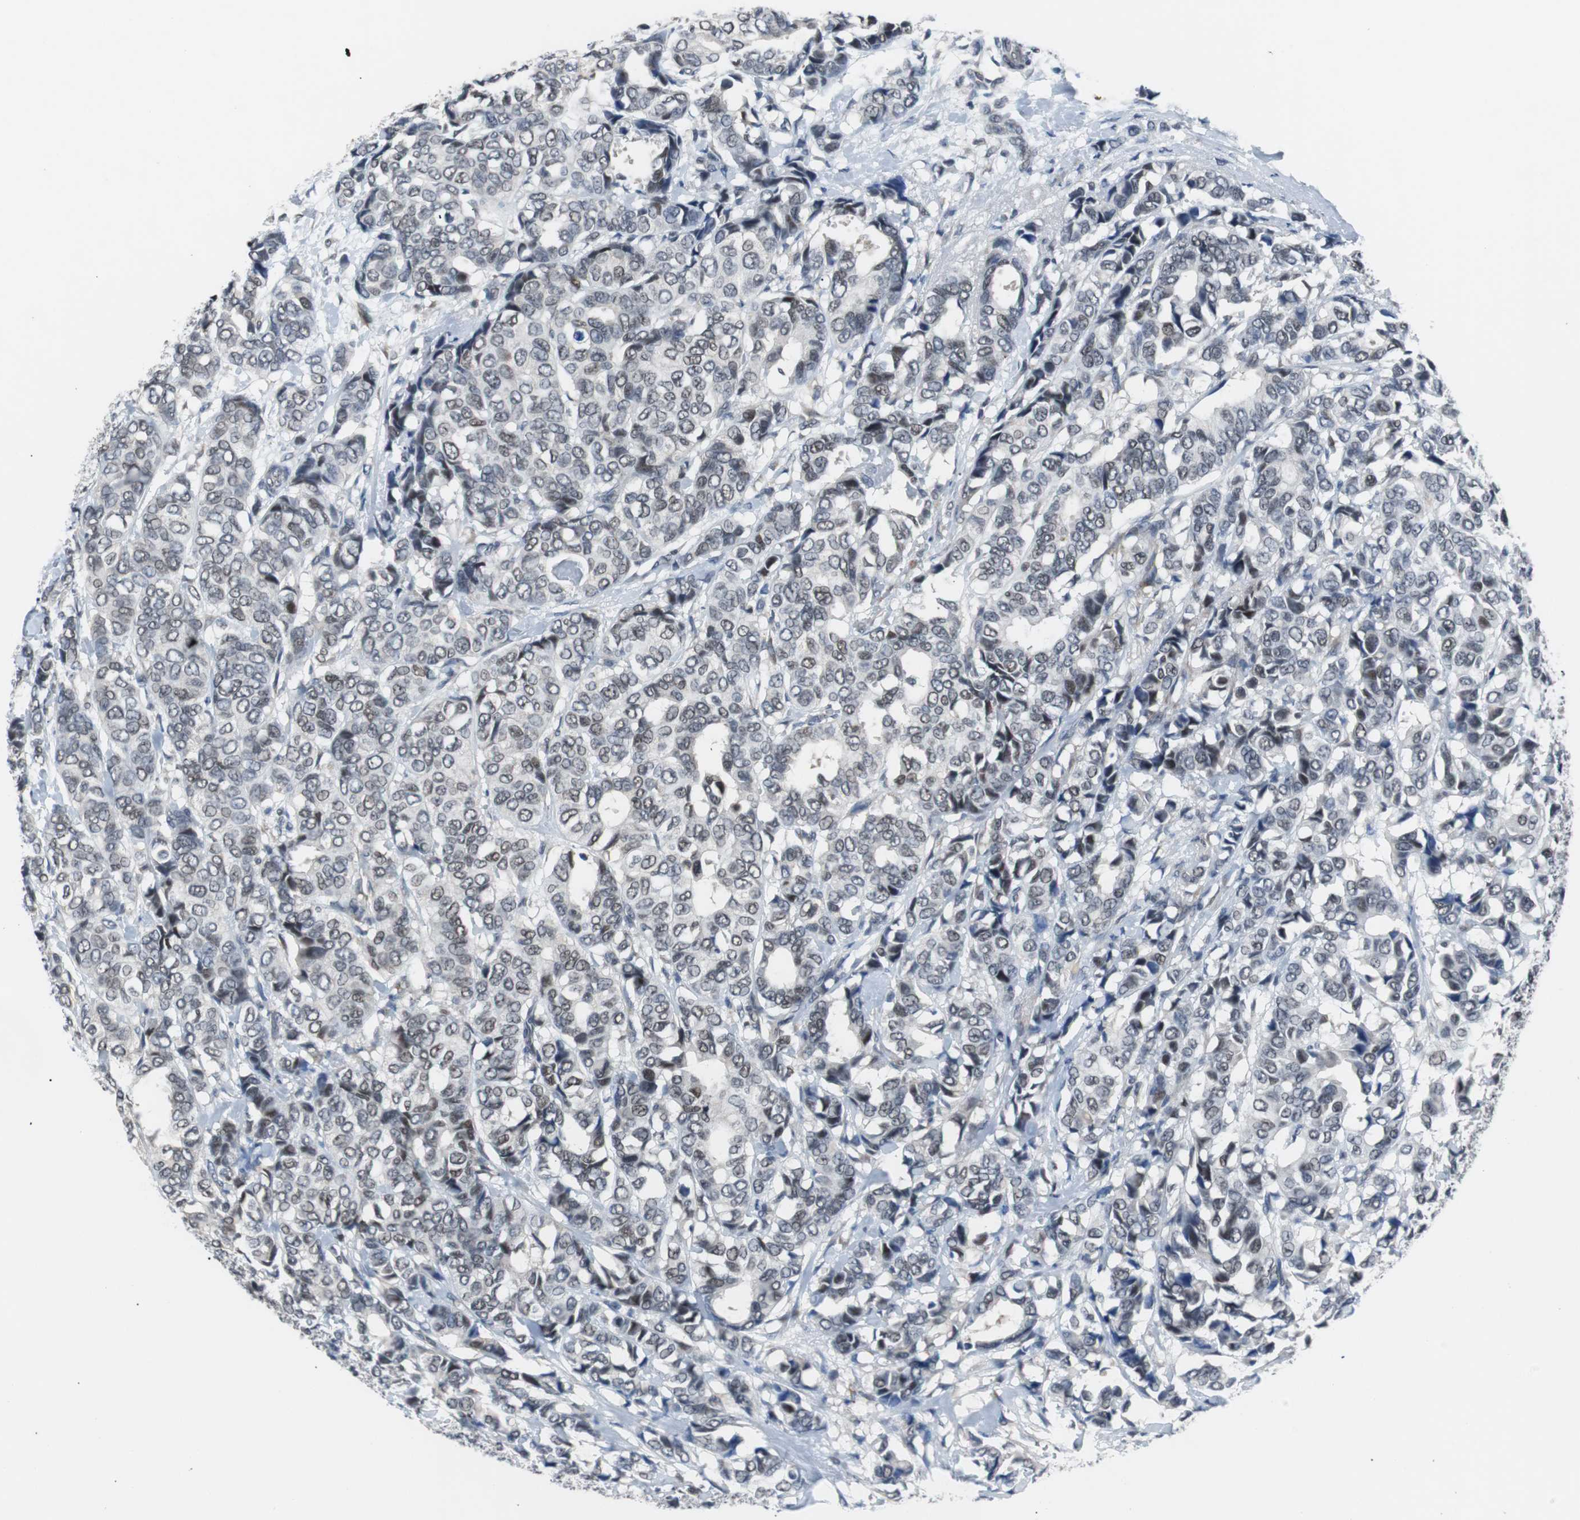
{"staining": {"intensity": "weak", "quantity": "<25%", "location": "nuclear"}, "tissue": "breast cancer", "cell_type": "Tumor cells", "image_type": "cancer", "snomed": [{"axis": "morphology", "description": "Duct carcinoma"}, {"axis": "topography", "description": "Breast"}], "caption": "Immunohistochemistry (IHC) histopathology image of human breast infiltrating ductal carcinoma stained for a protein (brown), which reveals no expression in tumor cells. Brightfield microscopy of immunohistochemistry (IHC) stained with DAB (3,3'-diaminobenzidine) (brown) and hematoxylin (blue), captured at high magnification.", "gene": "USP28", "patient": {"sex": "female", "age": 87}}